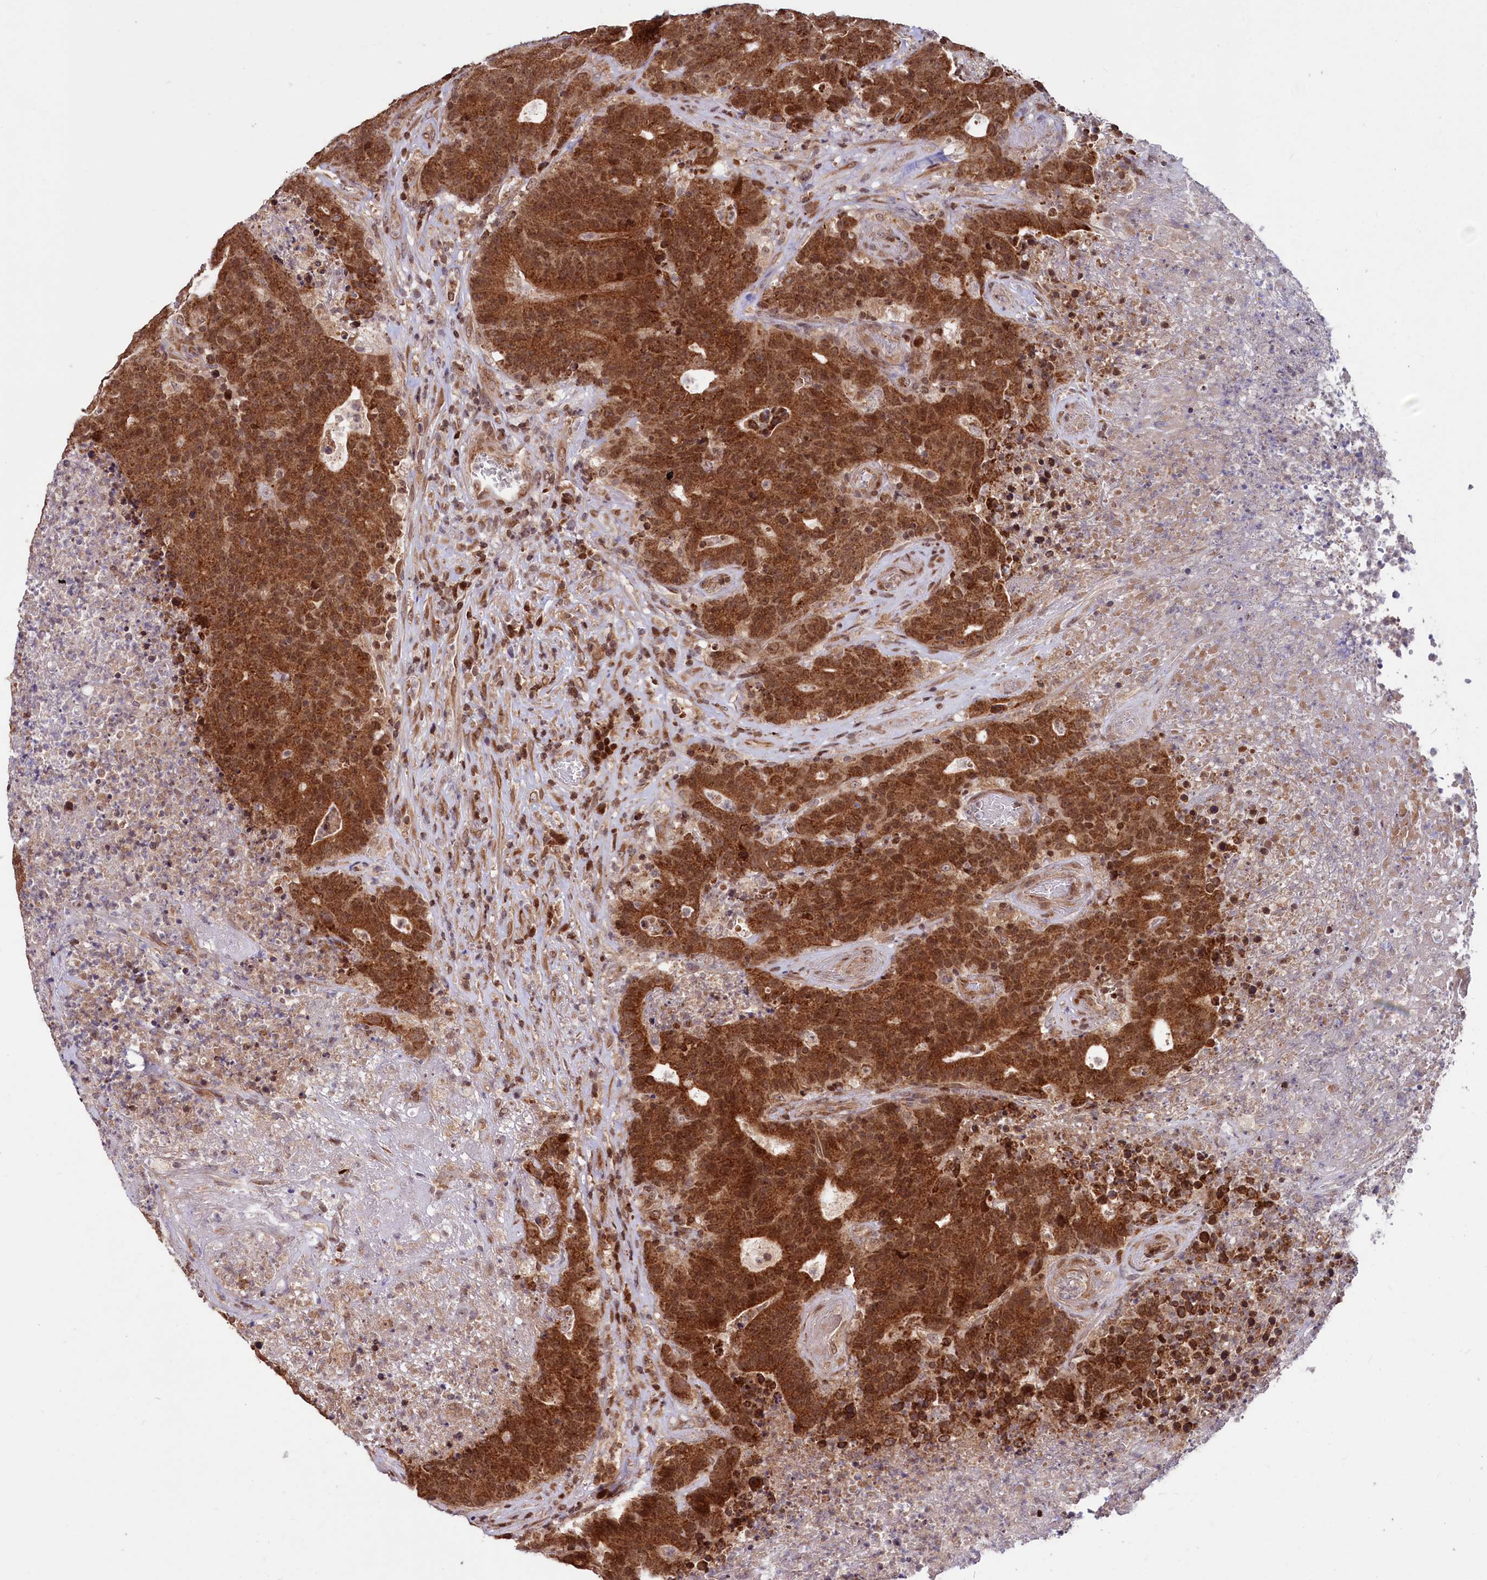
{"staining": {"intensity": "strong", "quantity": ">75%", "location": "cytoplasmic/membranous,nuclear"}, "tissue": "colorectal cancer", "cell_type": "Tumor cells", "image_type": "cancer", "snomed": [{"axis": "morphology", "description": "Adenocarcinoma, NOS"}, {"axis": "topography", "description": "Colon"}], "caption": "Human colorectal adenocarcinoma stained with a brown dye displays strong cytoplasmic/membranous and nuclear positive staining in approximately >75% of tumor cells.", "gene": "PHC3", "patient": {"sex": "female", "age": 75}}